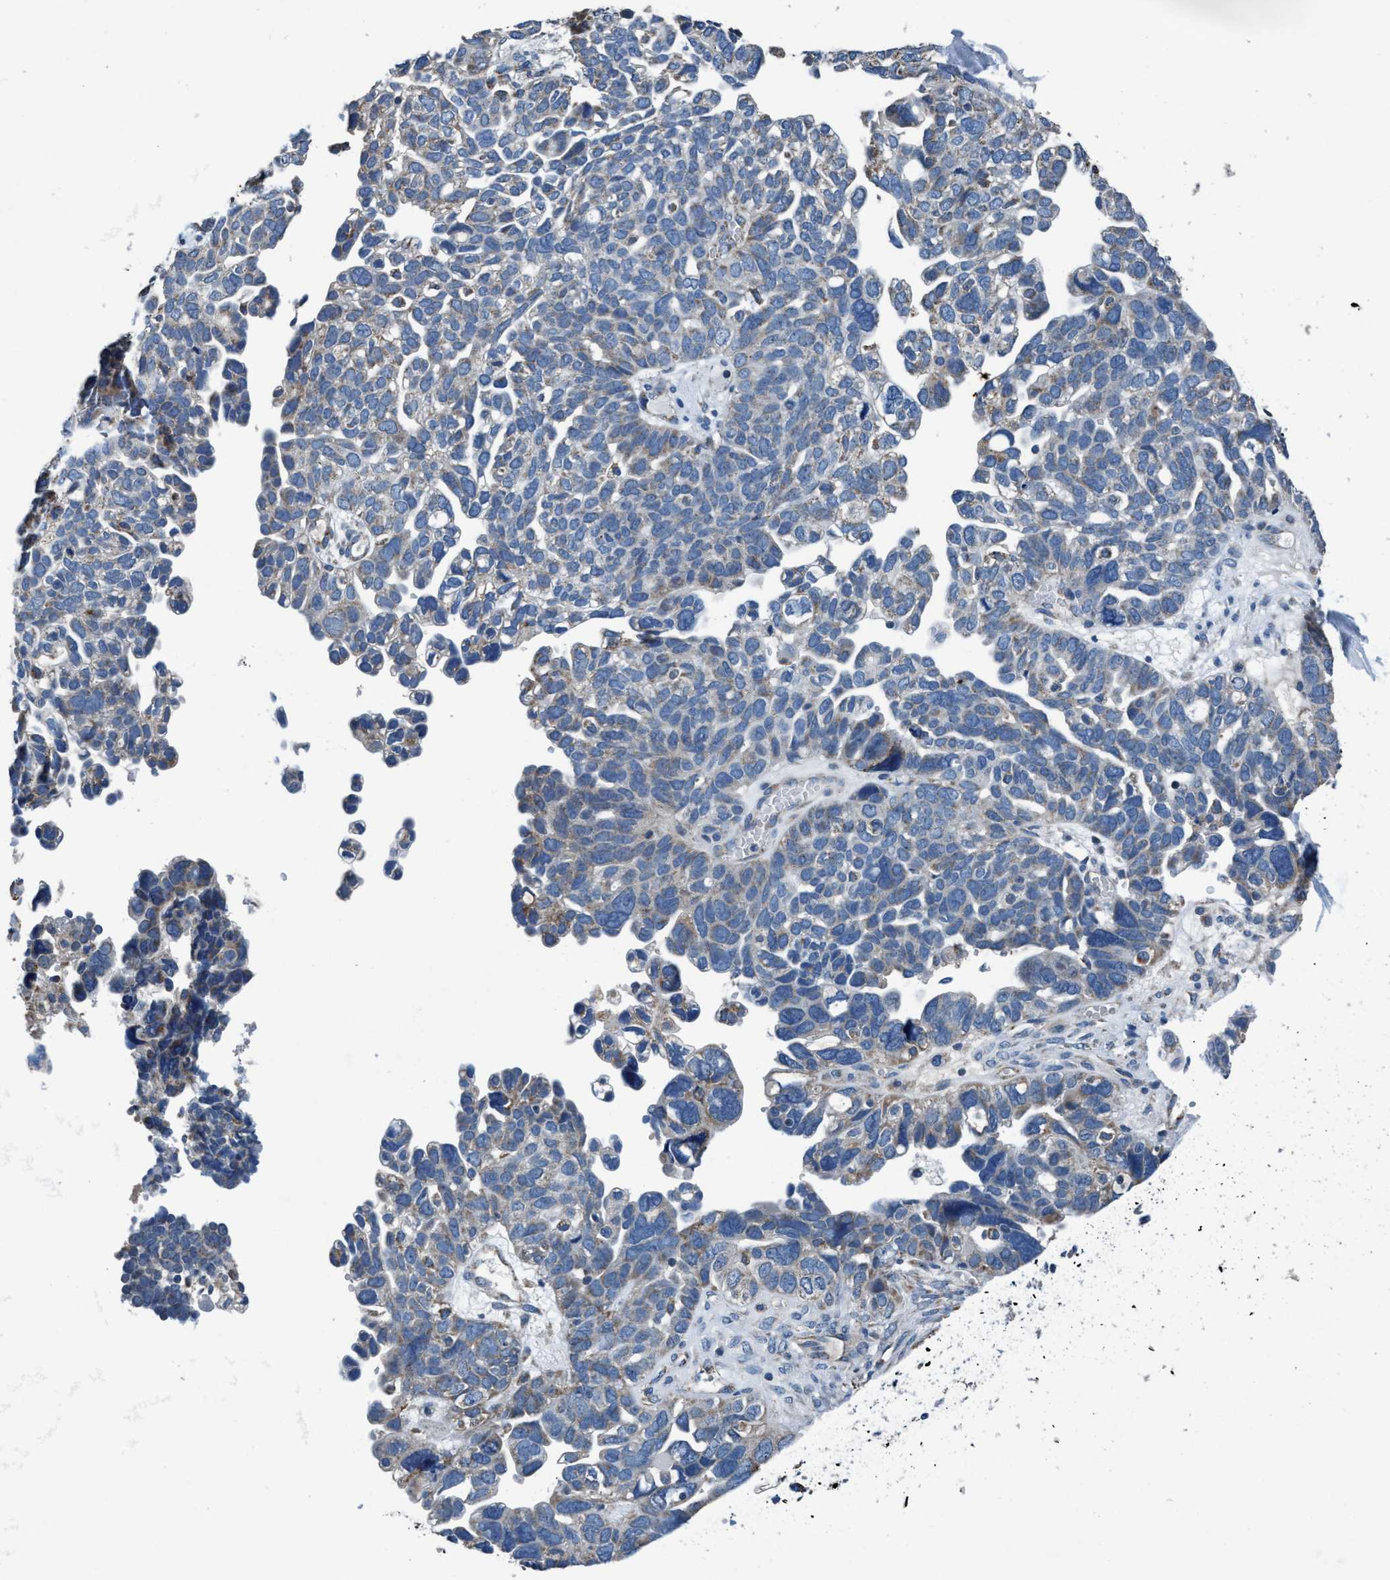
{"staining": {"intensity": "weak", "quantity": "25%-75%", "location": "cytoplasmic/membranous"}, "tissue": "ovarian cancer", "cell_type": "Tumor cells", "image_type": "cancer", "snomed": [{"axis": "morphology", "description": "Cystadenocarcinoma, mucinous, NOS"}, {"axis": "topography", "description": "Ovary"}], "caption": "Protein analysis of ovarian mucinous cystadenocarcinoma tissue displays weak cytoplasmic/membranous expression in about 25%-75% of tumor cells.", "gene": "ANKFN1", "patient": {"sex": "female", "age": 61}}